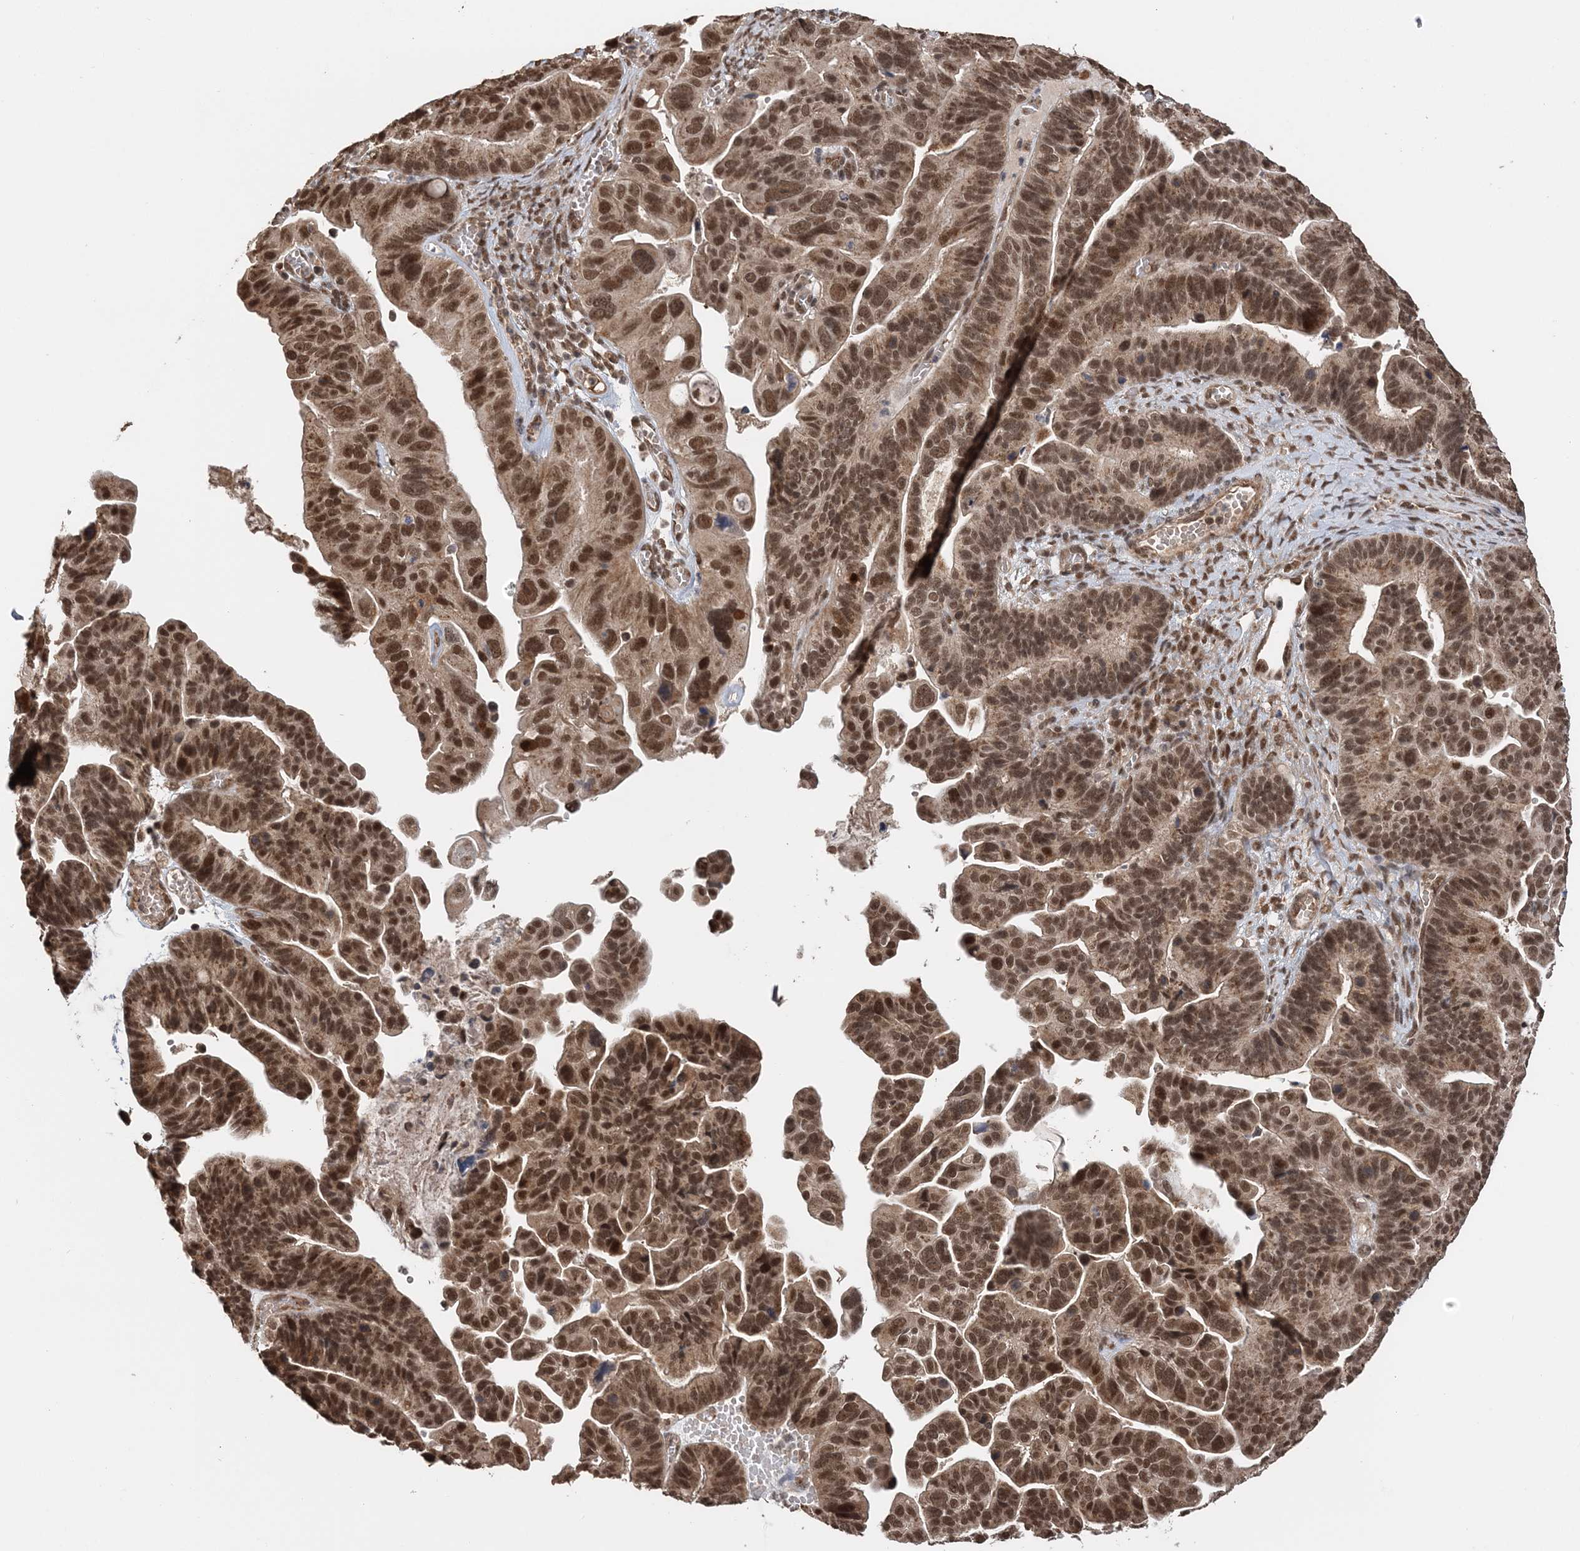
{"staining": {"intensity": "moderate", "quantity": ">75%", "location": "nuclear"}, "tissue": "ovarian cancer", "cell_type": "Tumor cells", "image_type": "cancer", "snomed": [{"axis": "morphology", "description": "Cystadenocarcinoma, serous, NOS"}, {"axis": "topography", "description": "Ovary"}], "caption": "Immunohistochemical staining of human ovarian cancer displays medium levels of moderate nuclear protein staining in approximately >75% of tumor cells.", "gene": "TSHZ2", "patient": {"sex": "female", "age": 56}}